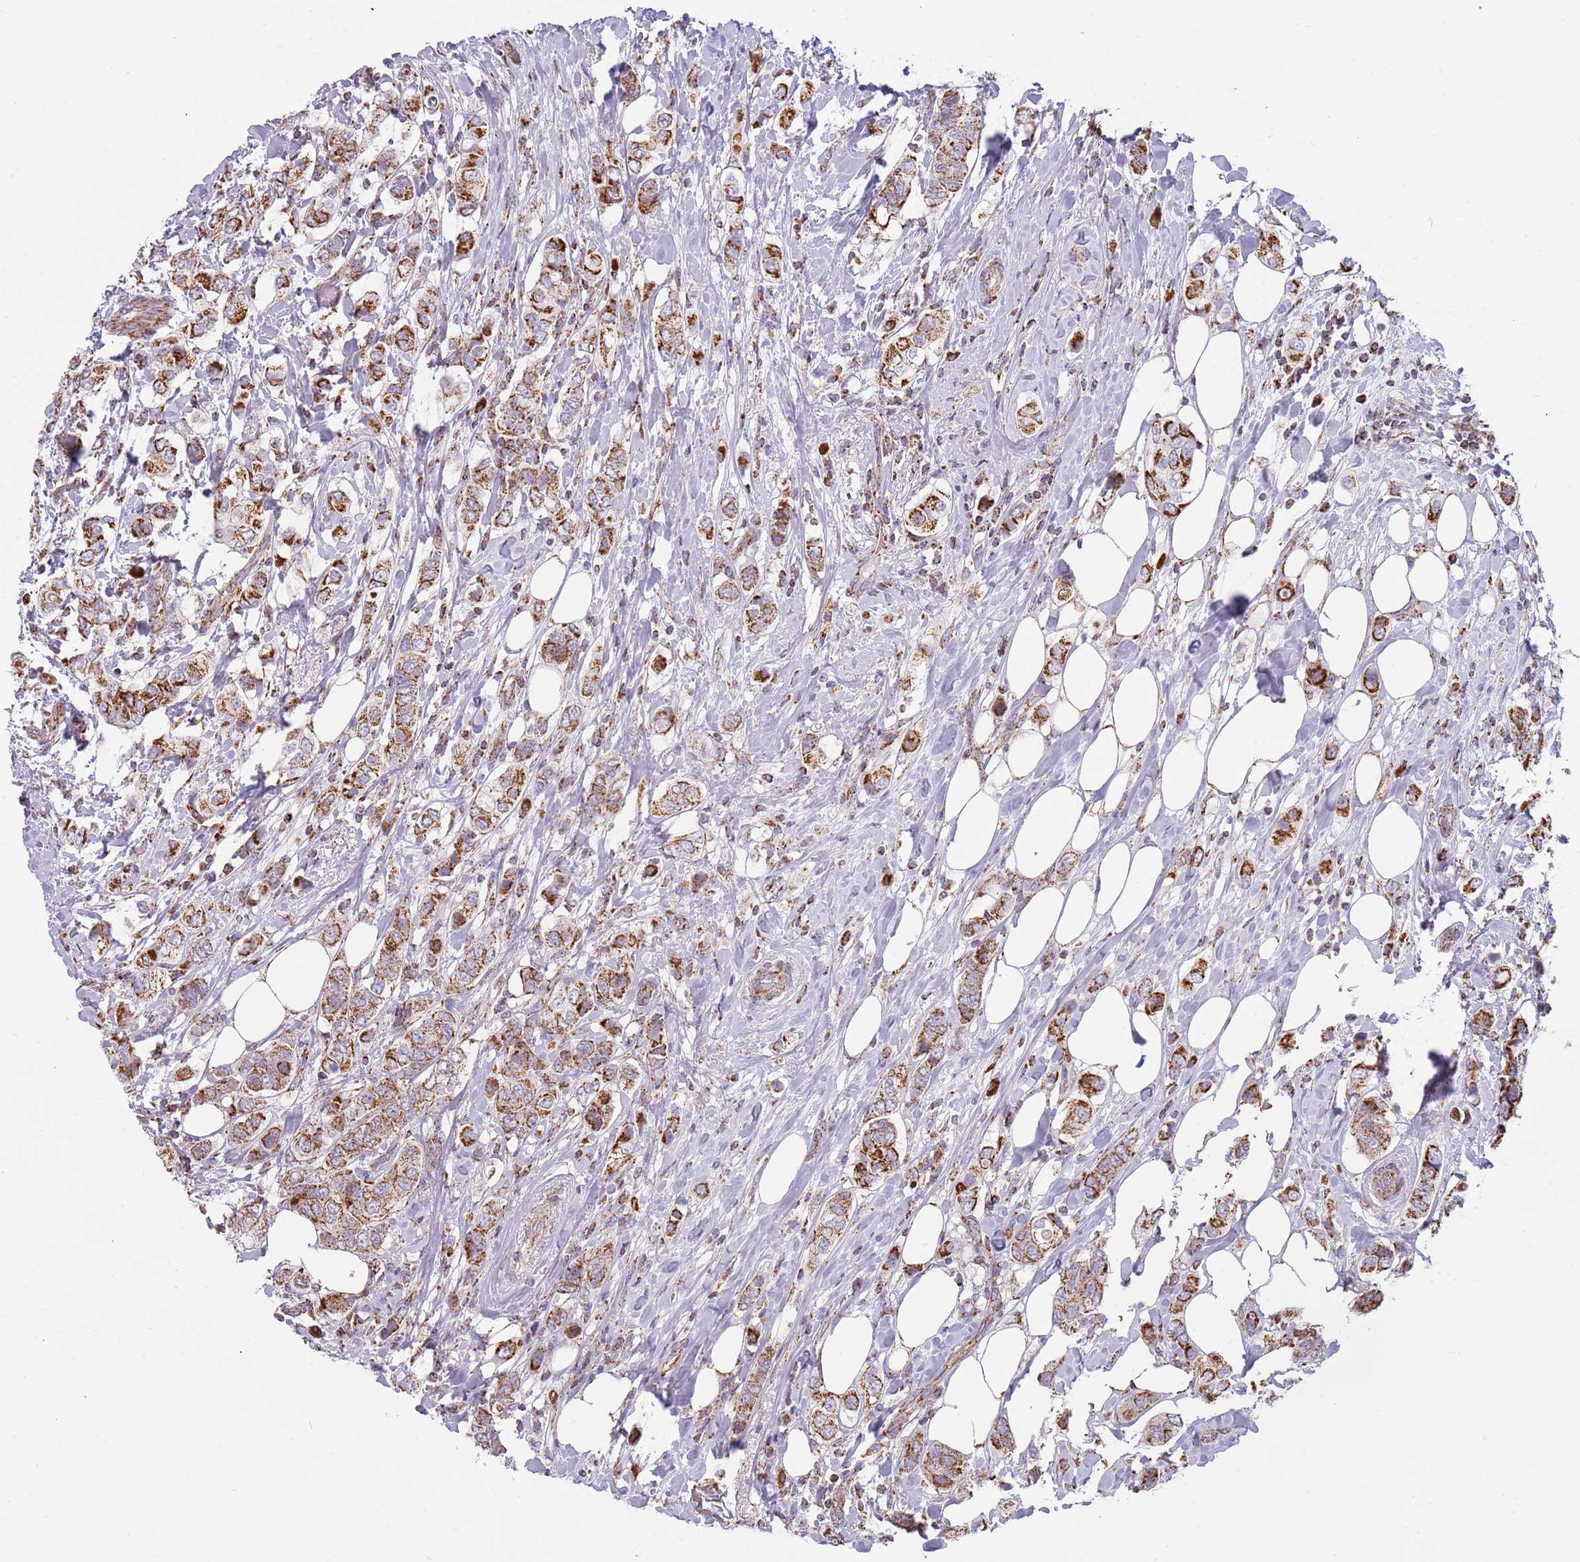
{"staining": {"intensity": "strong", "quantity": ">75%", "location": "cytoplasmic/membranous"}, "tissue": "breast cancer", "cell_type": "Tumor cells", "image_type": "cancer", "snomed": [{"axis": "morphology", "description": "Lobular carcinoma"}, {"axis": "topography", "description": "Breast"}], "caption": "This is an image of IHC staining of breast cancer (lobular carcinoma), which shows strong staining in the cytoplasmic/membranous of tumor cells.", "gene": "LHX6", "patient": {"sex": "female", "age": 51}}